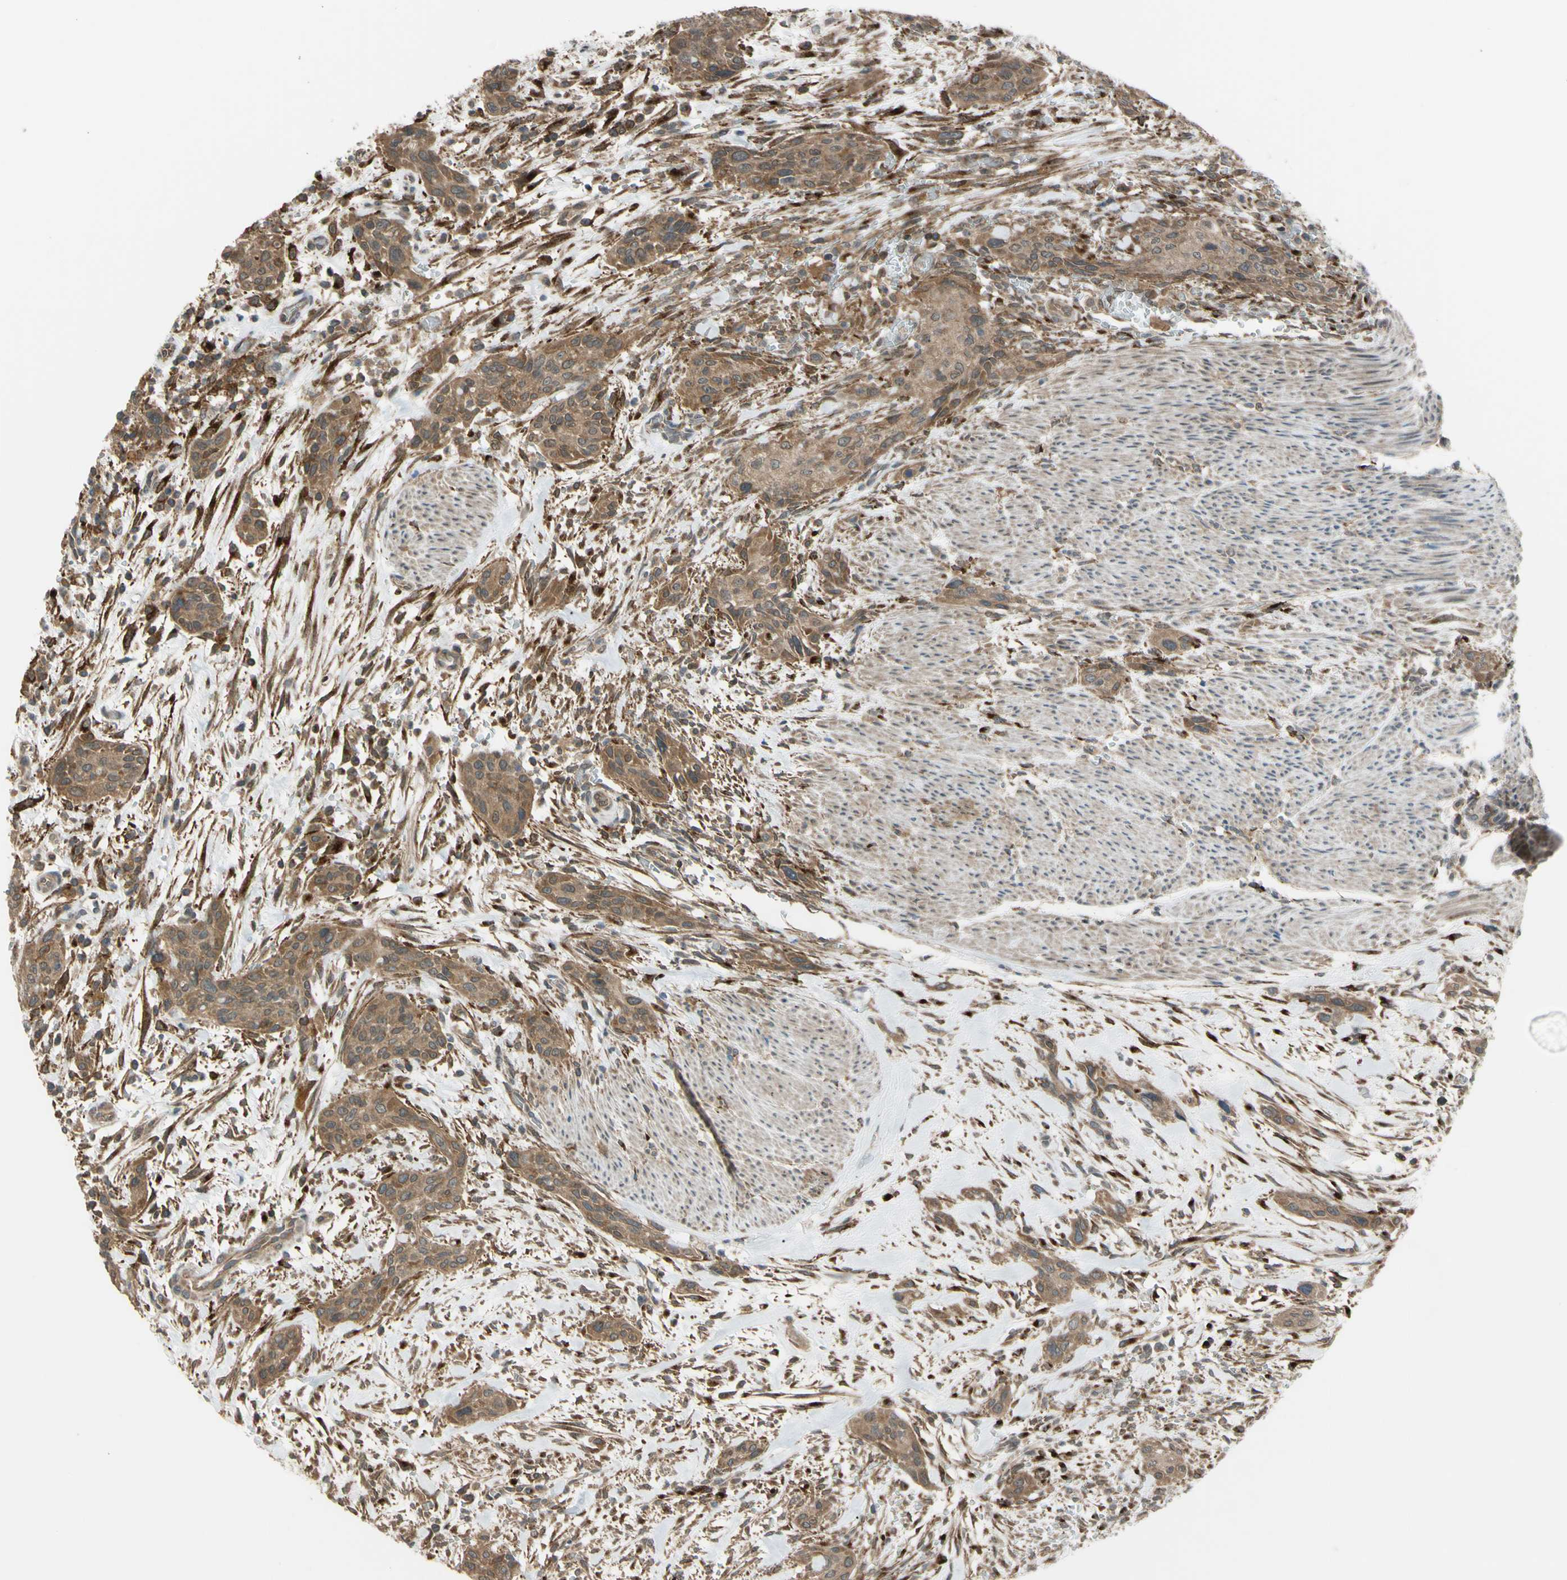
{"staining": {"intensity": "moderate", "quantity": ">75%", "location": "cytoplasmic/membranous"}, "tissue": "urothelial cancer", "cell_type": "Tumor cells", "image_type": "cancer", "snomed": [{"axis": "morphology", "description": "Urothelial carcinoma, High grade"}, {"axis": "topography", "description": "Urinary bladder"}], "caption": "Protein expression analysis of urothelial cancer reveals moderate cytoplasmic/membranous staining in approximately >75% of tumor cells.", "gene": "FLII", "patient": {"sex": "male", "age": 35}}